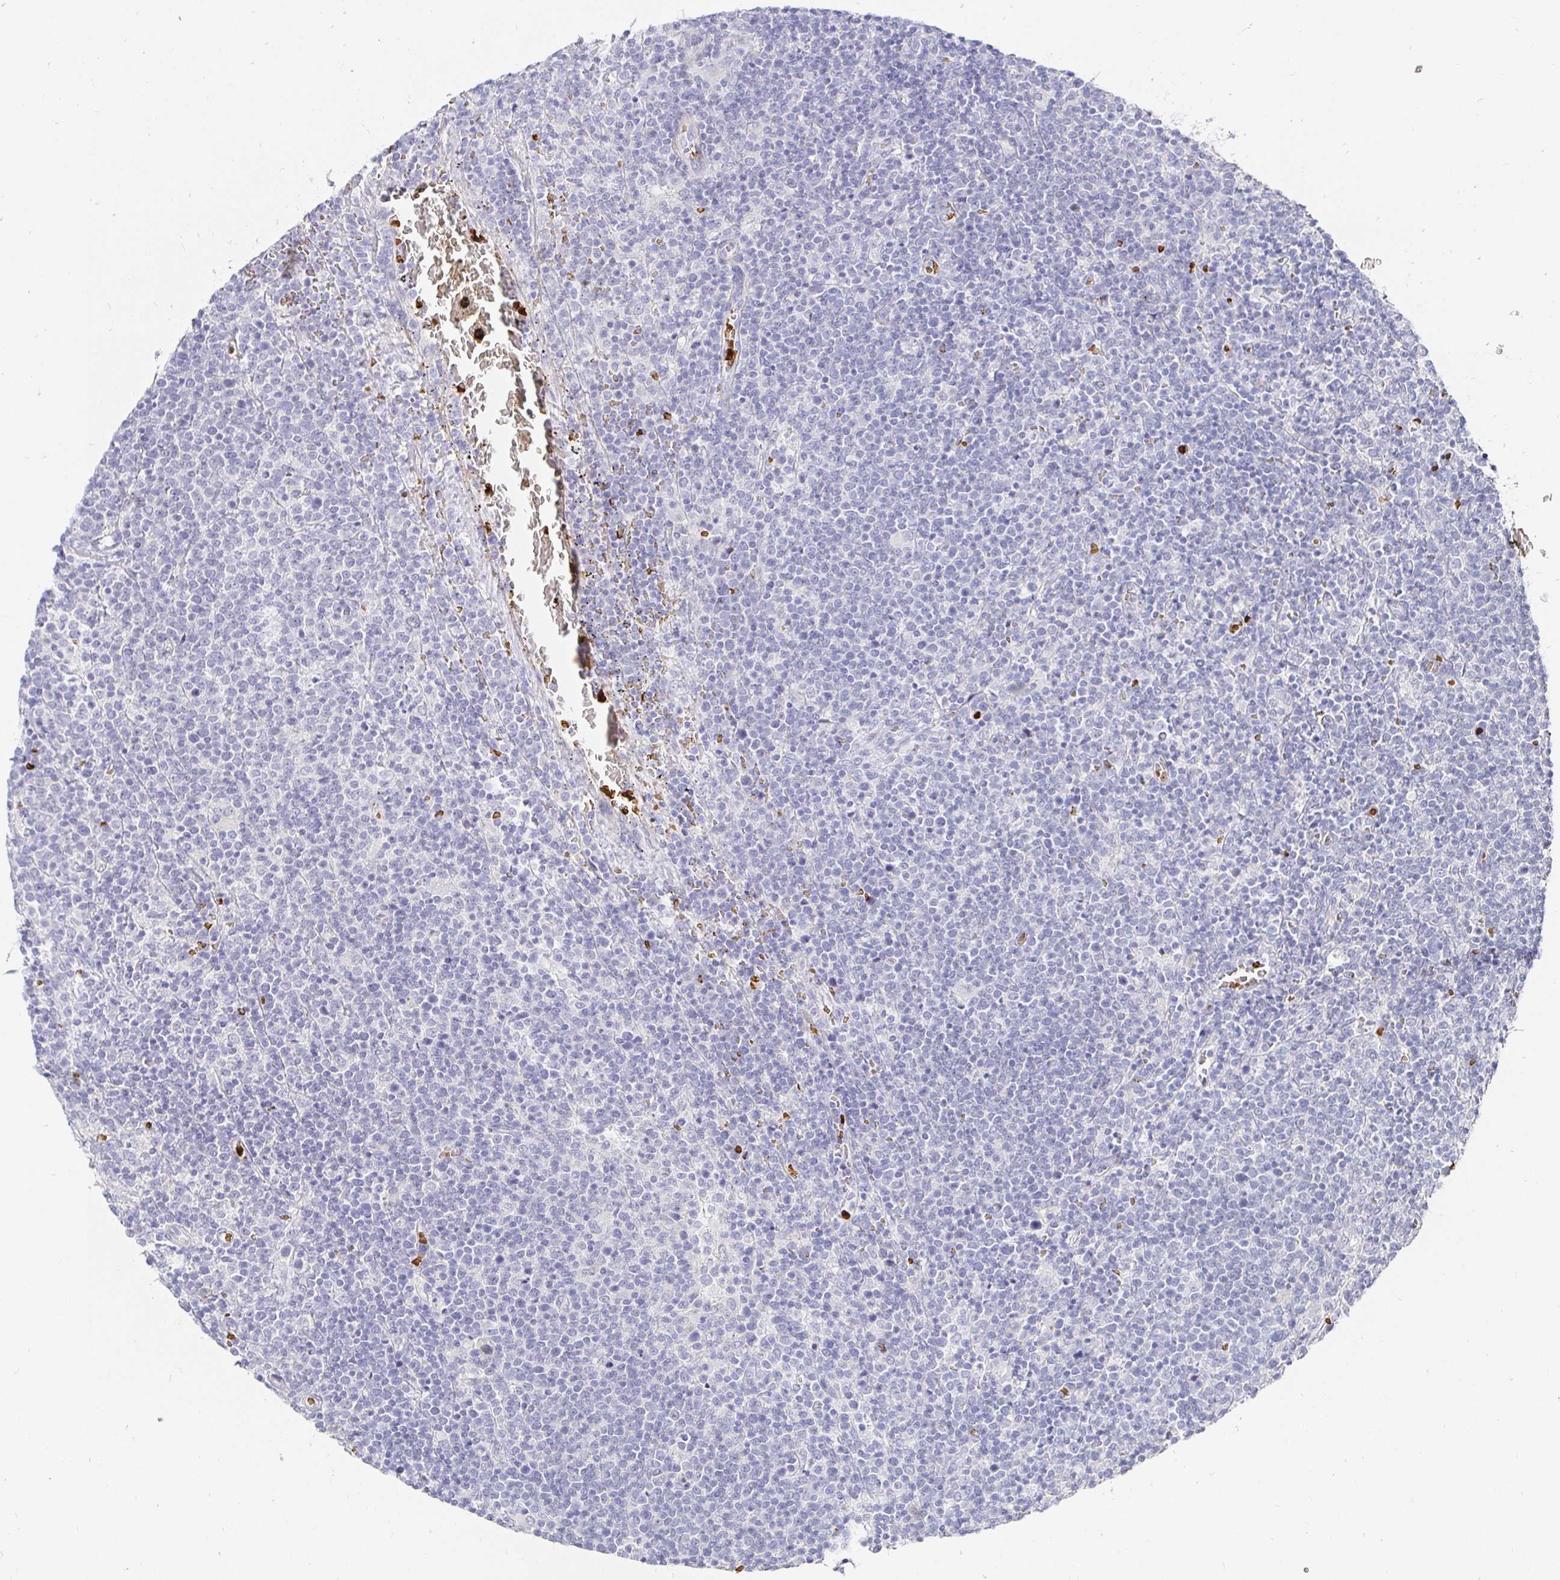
{"staining": {"intensity": "negative", "quantity": "none", "location": "none"}, "tissue": "lymphoma", "cell_type": "Tumor cells", "image_type": "cancer", "snomed": [{"axis": "morphology", "description": "Malignant lymphoma, non-Hodgkin's type, High grade"}, {"axis": "topography", "description": "Lymph node"}], "caption": "A micrograph of malignant lymphoma, non-Hodgkin's type (high-grade) stained for a protein exhibits no brown staining in tumor cells.", "gene": "FGF21", "patient": {"sex": "male", "age": 61}}